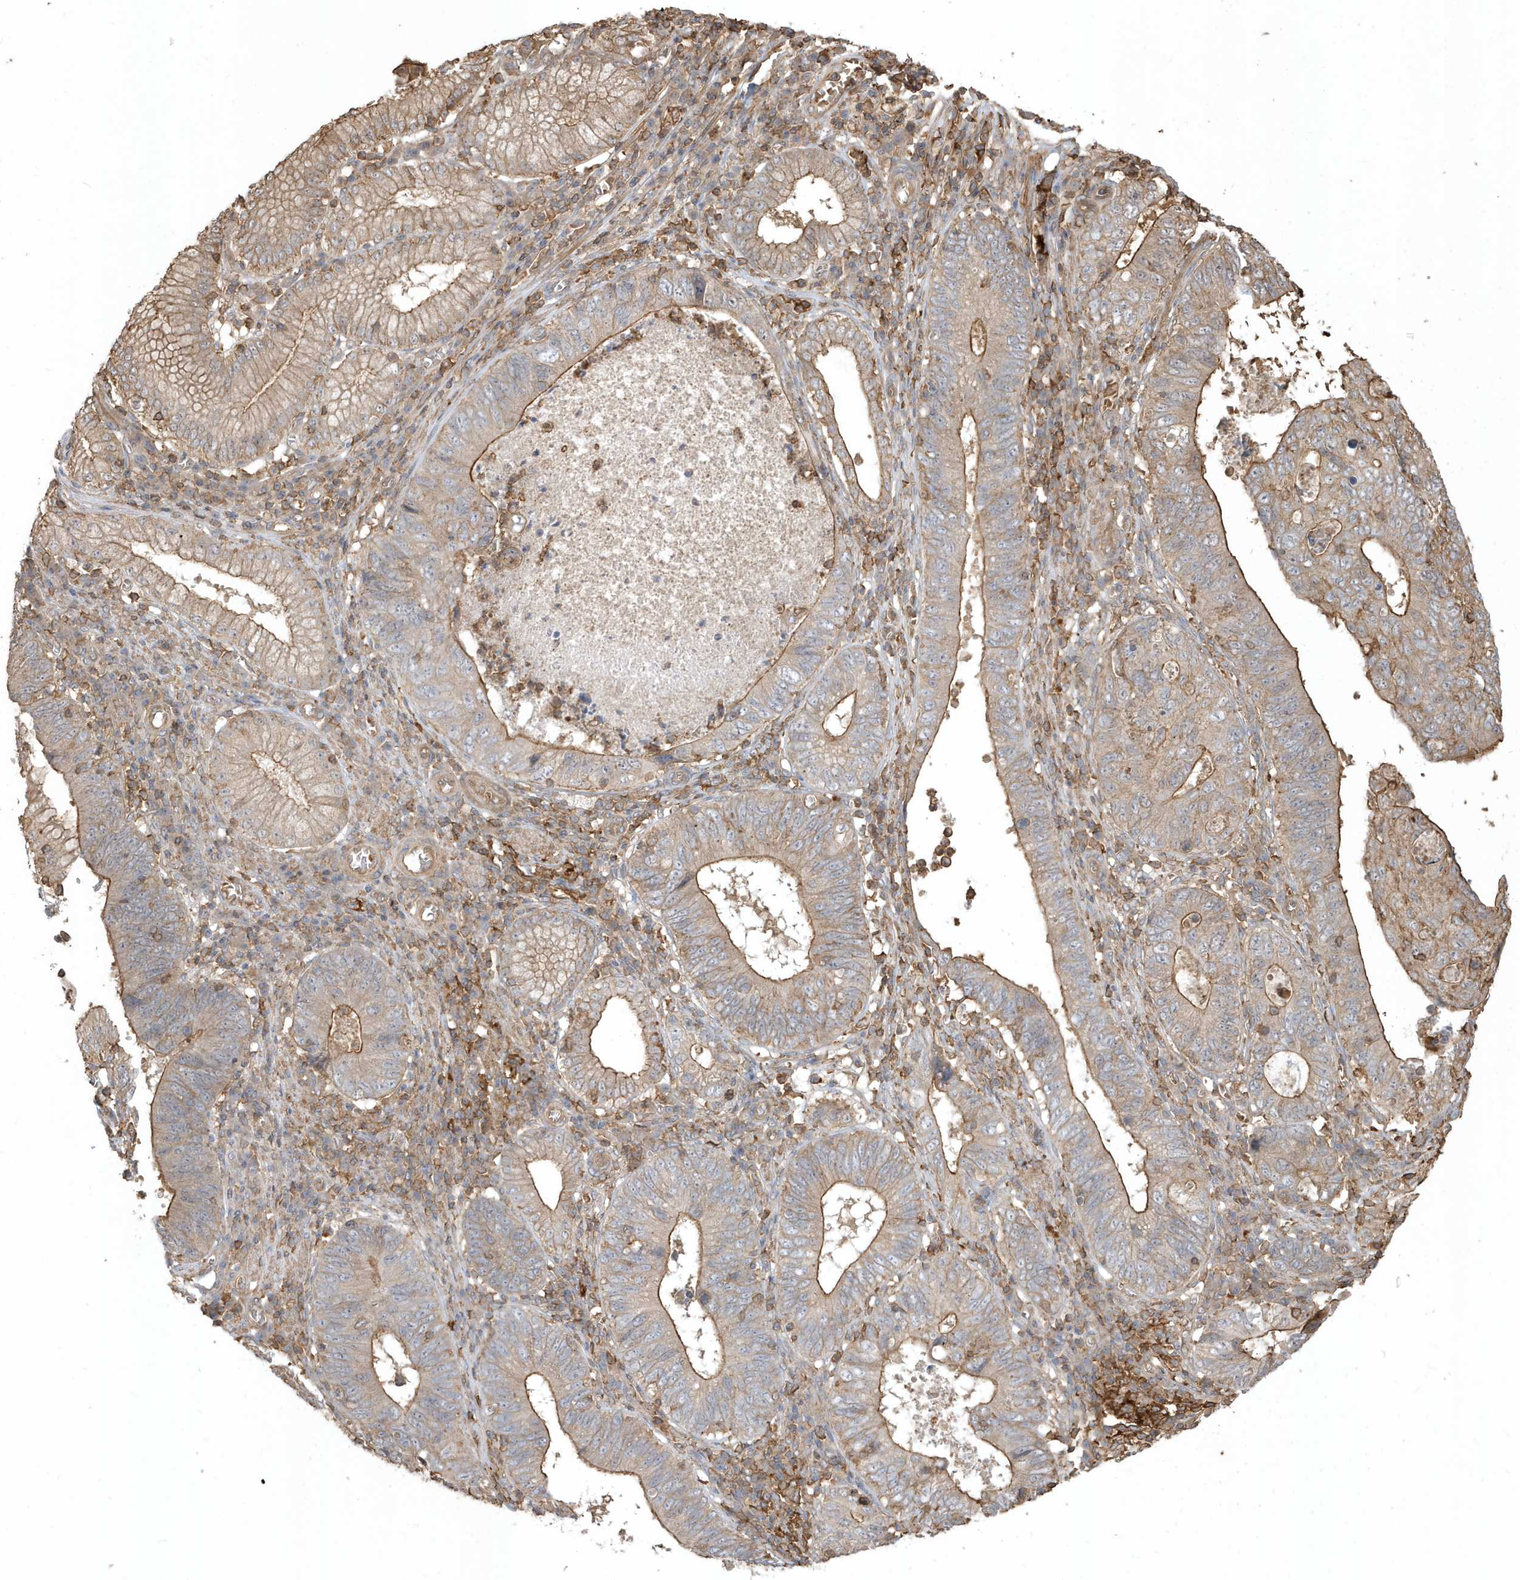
{"staining": {"intensity": "moderate", "quantity": ">75%", "location": "cytoplasmic/membranous"}, "tissue": "stomach cancer", "cell_type": "Tumor cells", "image_type": "cancer", "snomed": [{"axis": "morphology", "description": "Adenocarcinoma, NOS"}, {"axis": "topography", "description": "Stomach"}], "caption": "Human stomach cancer (adenocarcinoma) stained for a protein (brown) exhibits moderate cytoplasmic/membranous positive expression in about >75% of tumor cells.", "gene": "ZBTB8A", "patient": {"sex": "male", "age": 59}}